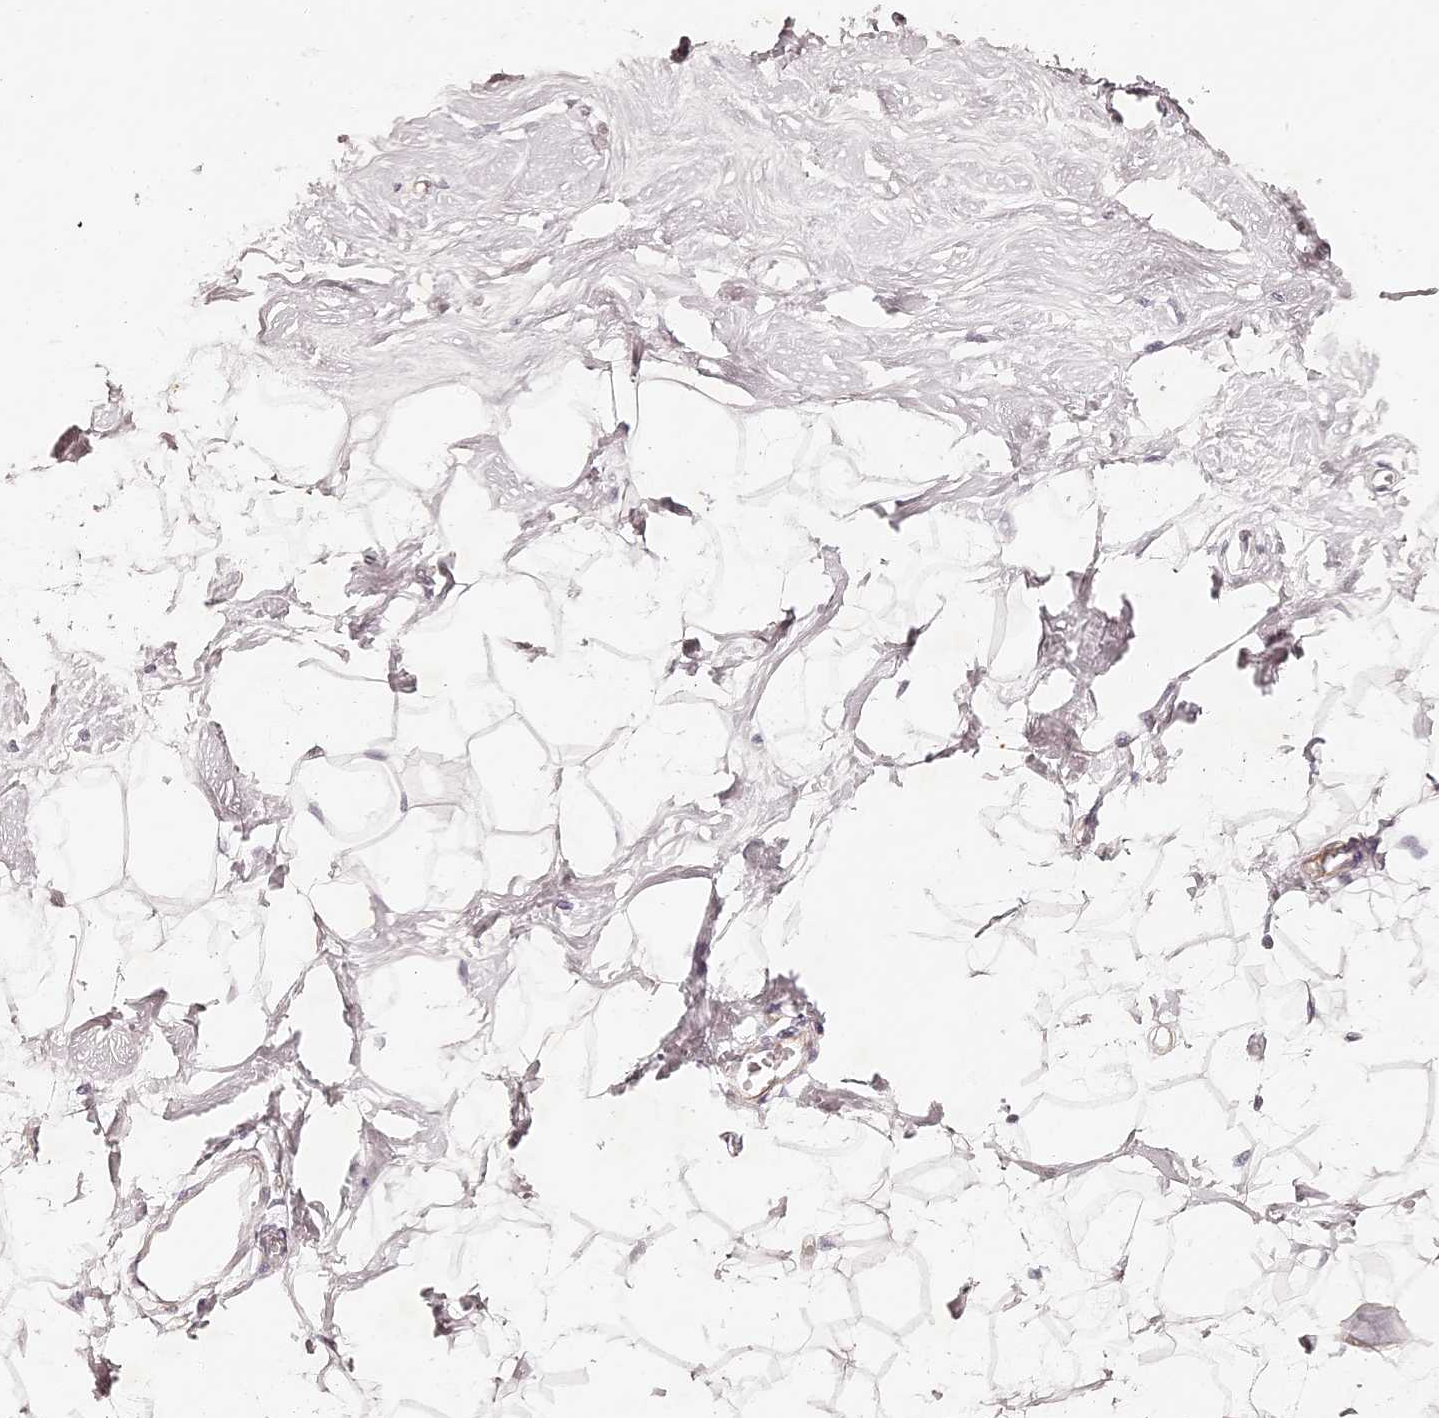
{"staining": {"intensity": "negative", "quantity": "none", "location": "none"}, "tissue": "breast", "cell_type": "Adipocytes", "image_type": "normal", "snomed": [{"axis": "morphology", "description": "Normal tissue, NOS"}, {"axis": "topography", "description": "Breast"}], "caption": "Immunohistochemistry photomicrograph of unremarkable breast stained for a protein (brown), which demonstrates no positivity in adipocytes. The staining was performed using DAB (3,3'-diaminobenzidine) to visualize the protein expression in brown, while the nuclei were stained in blue with hematoxylin (Magnification: 20x).", "gene": "ELAPOR1", "patient": {"sex": "female", "age": 26}}